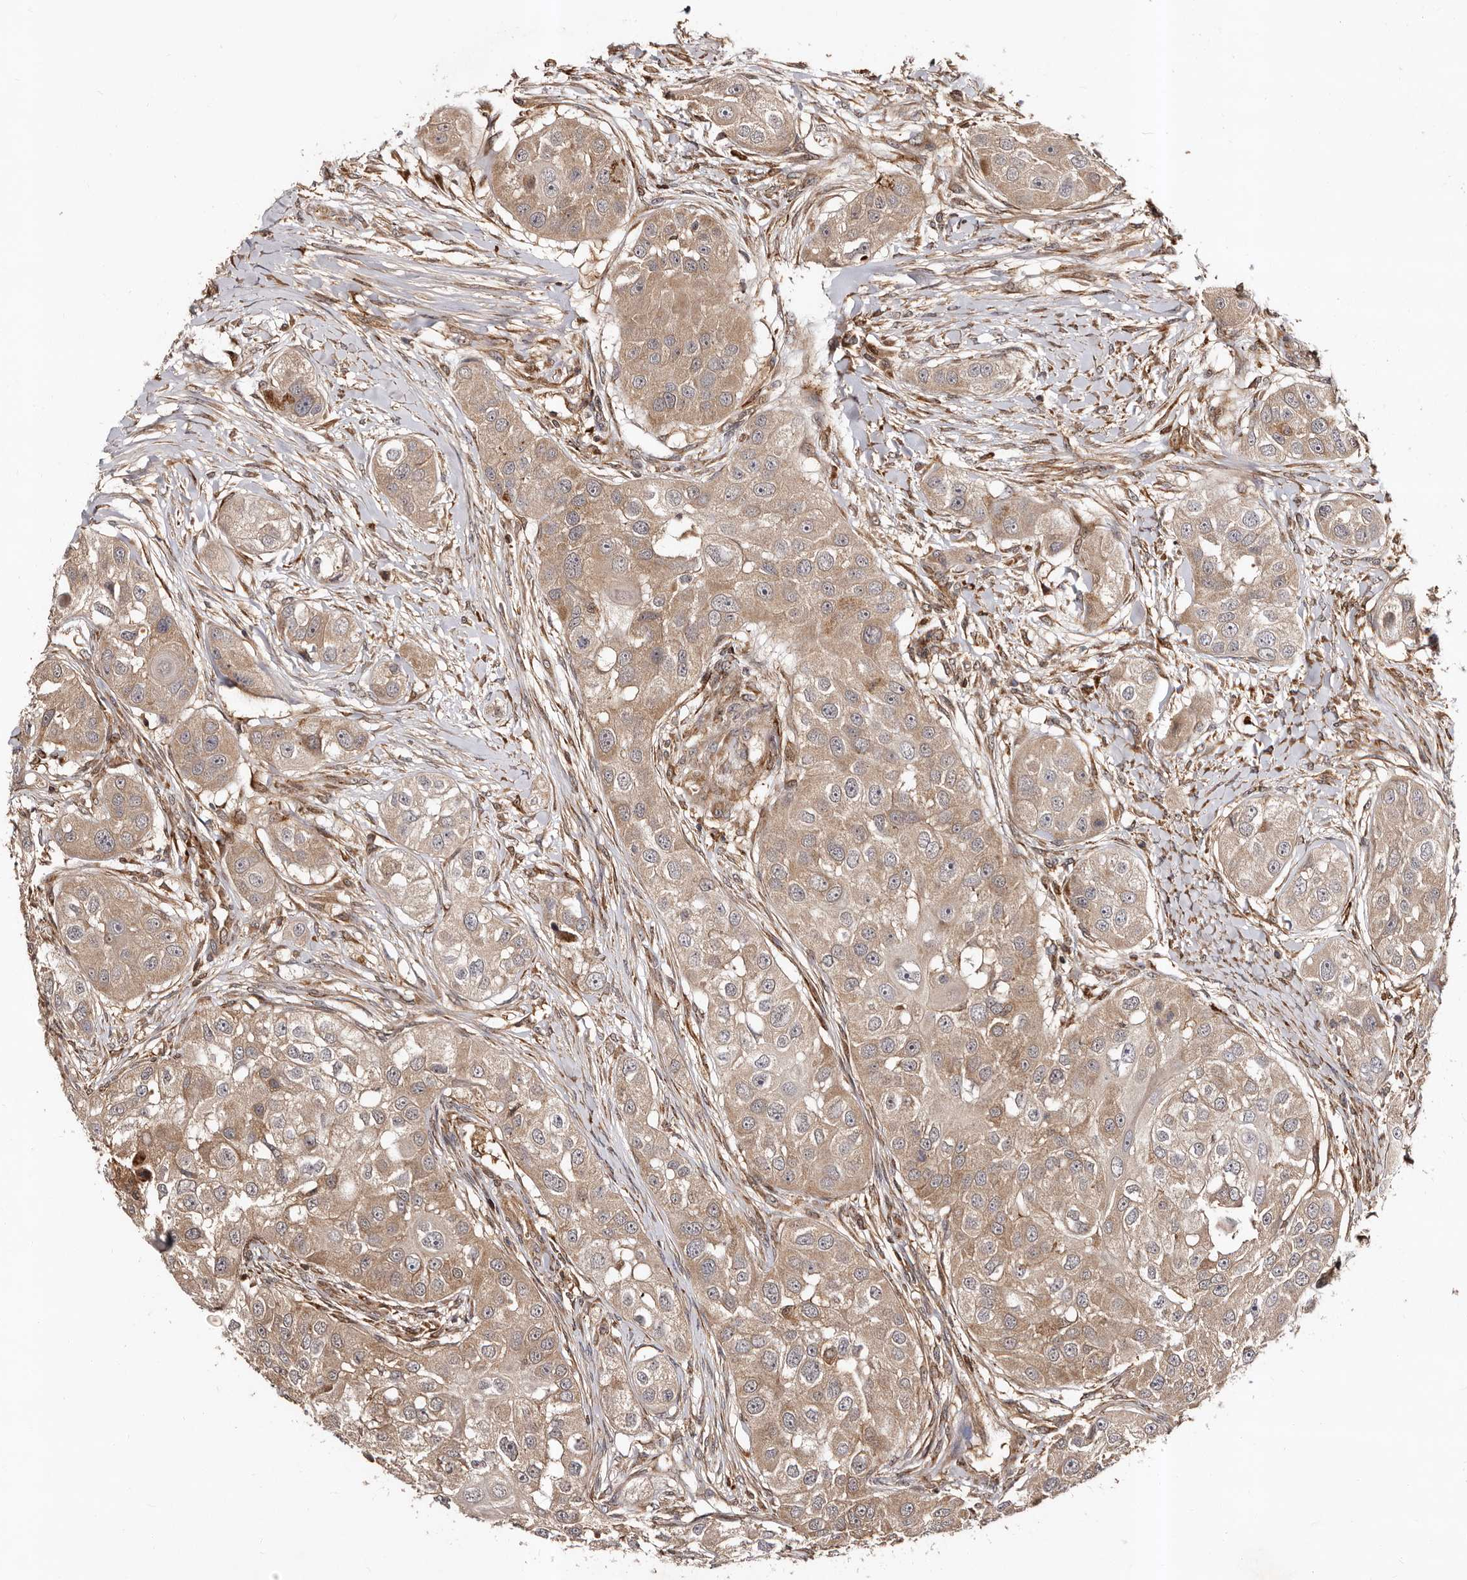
{"staining": {"intensity": "weak", "quantity": ">75%", "location": "cytoplasmic/membranous"}, "tissue": "head and neck cancer", "cell_type": "Tumor cells", "image_type": "cancer", "snomed": [{"axis": "morphology", "description": "Normal tissue, NOS"}, {"axis": "morphology", "description": "Squamous cell carcinoma, NOS"}, {"axis": "topography", "description": "Skeletal muscle"}, {"axis": "topography", "description": "Head-Neck"}], "caption": "Human head and neck cancer stained for a protein (brown) exhibits weak cytoplasmic/membranous positive staining in approximately >75% of tumor cells.", "gene": "BAX", "patient": {"sex": "male", "age": 51}}